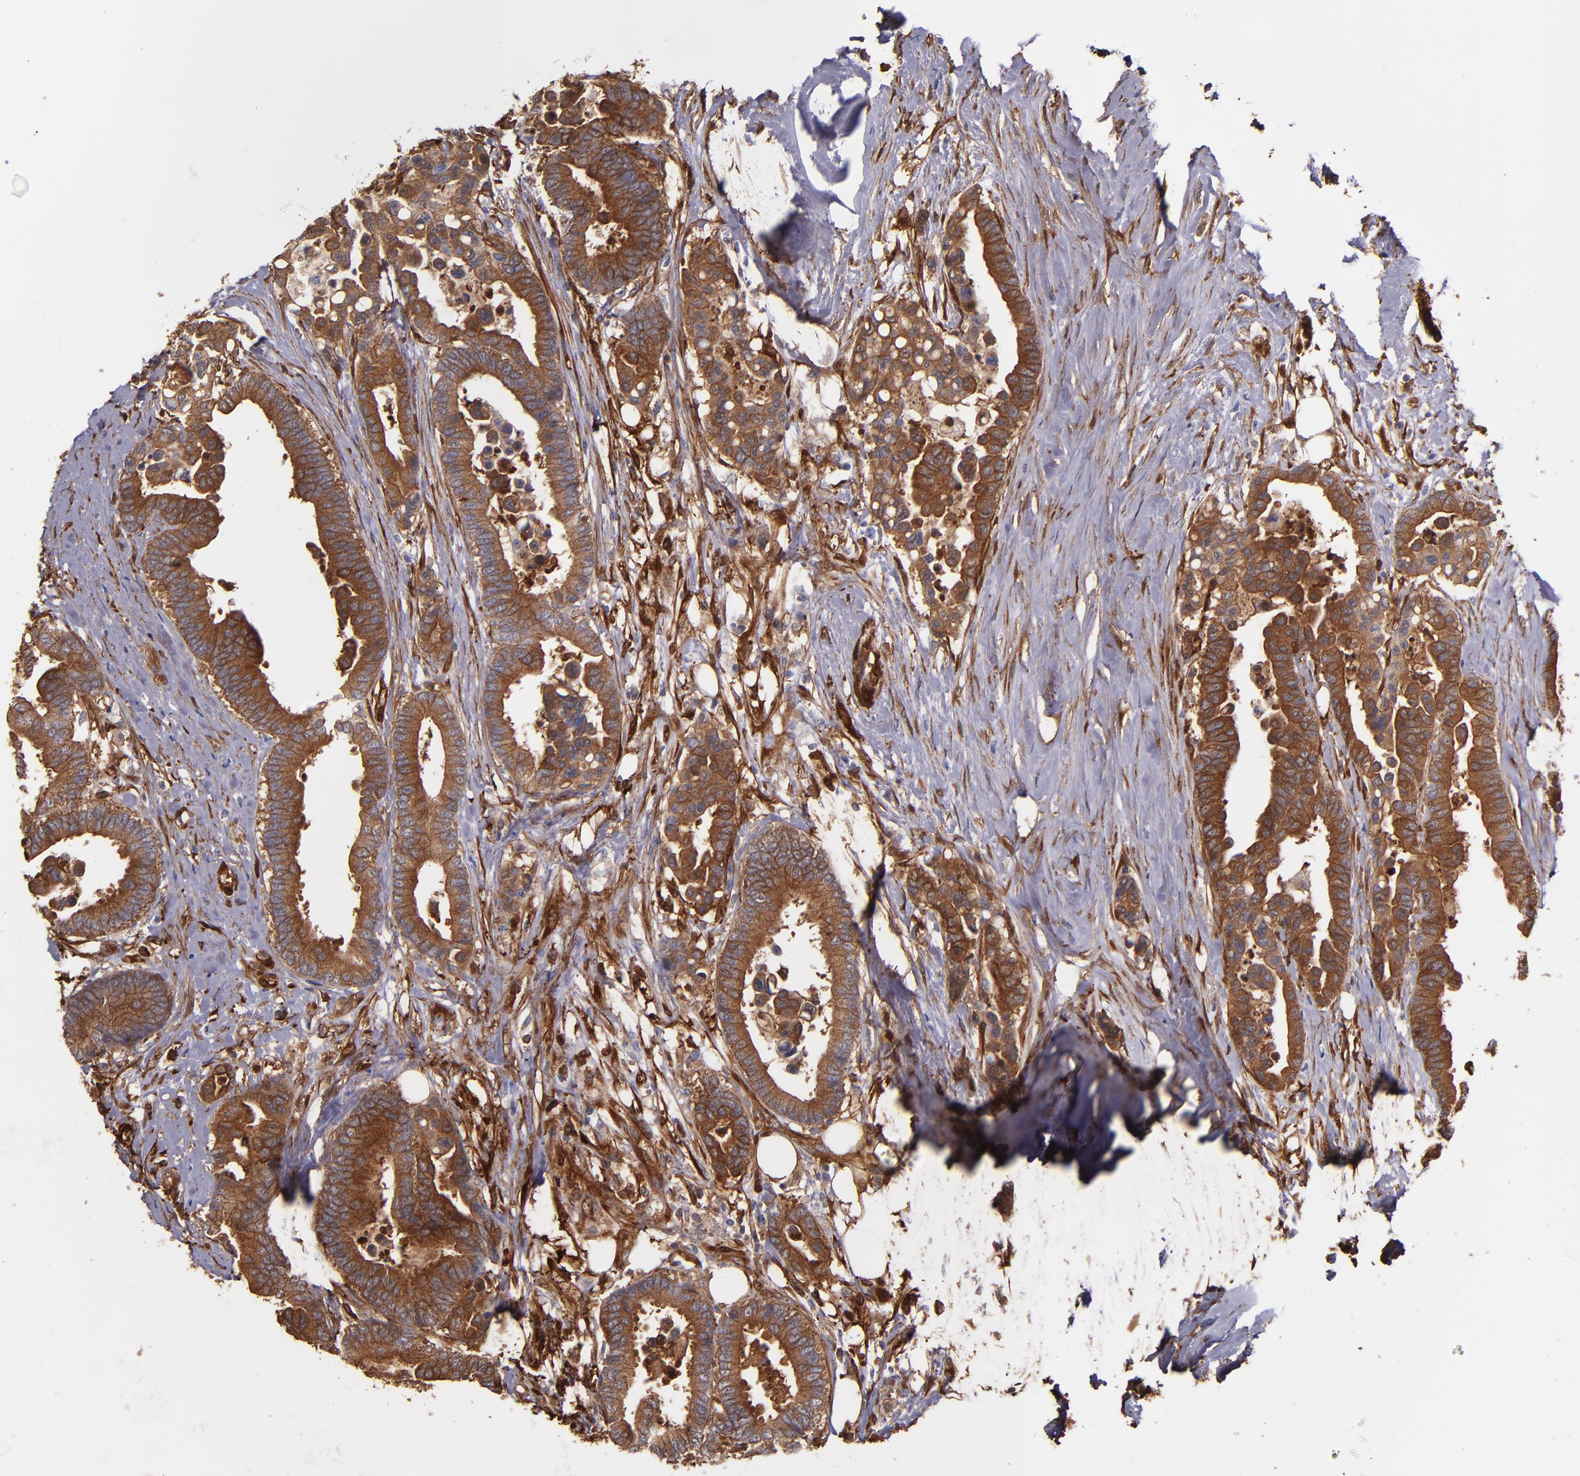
{"staining": {"intensity": "strong", "quantity": ">75%", "location": "cytoplasmic/membranous"}, "tissue": "colorectal cancer", "cell_type": "Tumor cells", "image_type": "cancer", "snomed": [{"axis": "morphology", "description": "Adenocarcinoma, NOS"}, {"axis": "topography", "description": "Colon"}], "caption": "Human colorectal cancer (adenocarcinoma) stained with a brown dye demonstrates strong cytoplasmic/membranous positive expression in approximately >75% of tumor cells.", "gene": "VCL", "patient": {"sex": "male", "age": 82}}